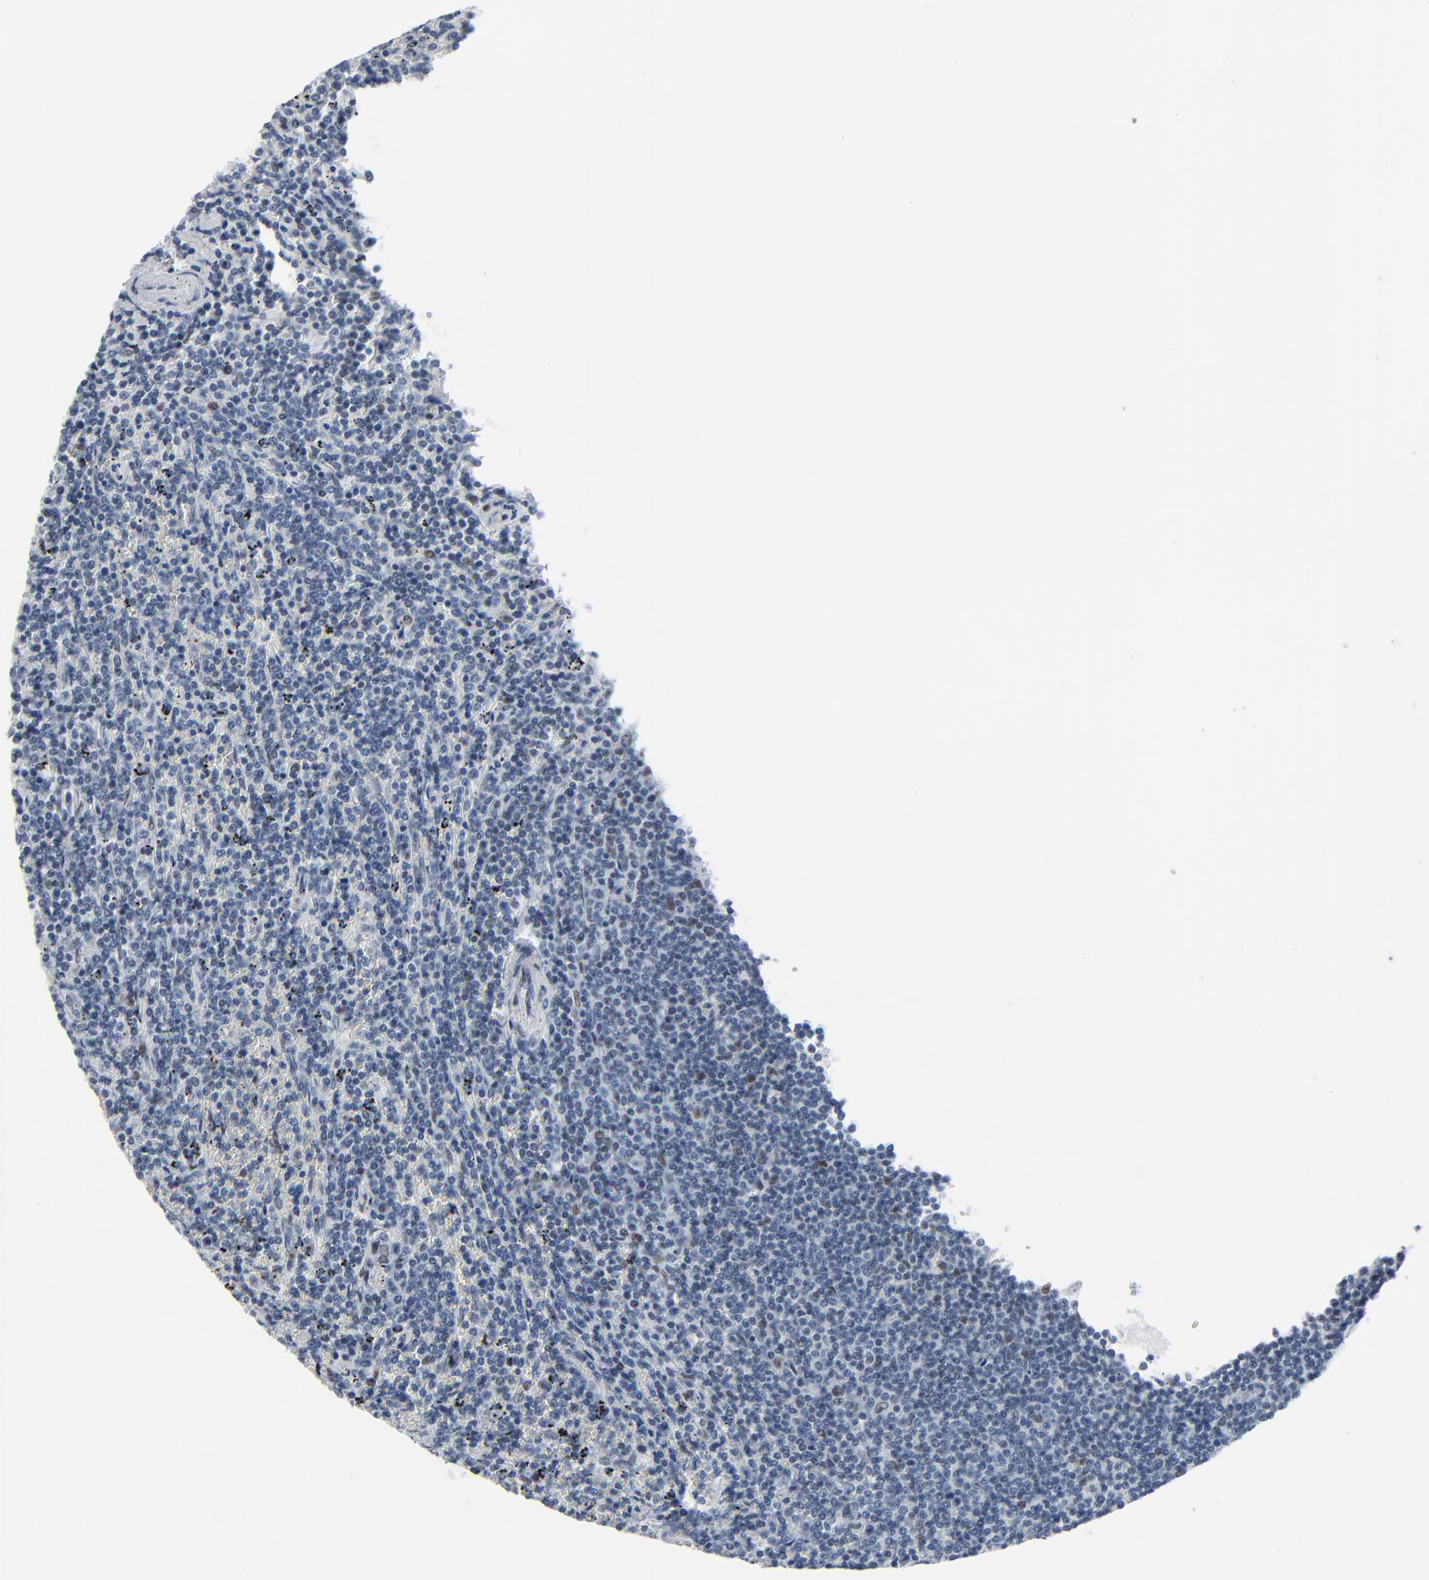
{"staining": {"intensity": "negative", "quantity": "none", "location": "none"}, "tissue": "lymphoma", "cell_type": "Tumor cells", "image_type": "cancer", "snomed": [{"axis": "morphology", "description": "Malignant lymphoma, non-Hodgkin's type, Low grade"}, {"axis": "topography", "description": "Spleen"}], "caption": "The histopathology image displays no staining of tumor cells in lymphoma.", "gene": "SIRT1", "patient": {"sex": "female", "age": 50}}